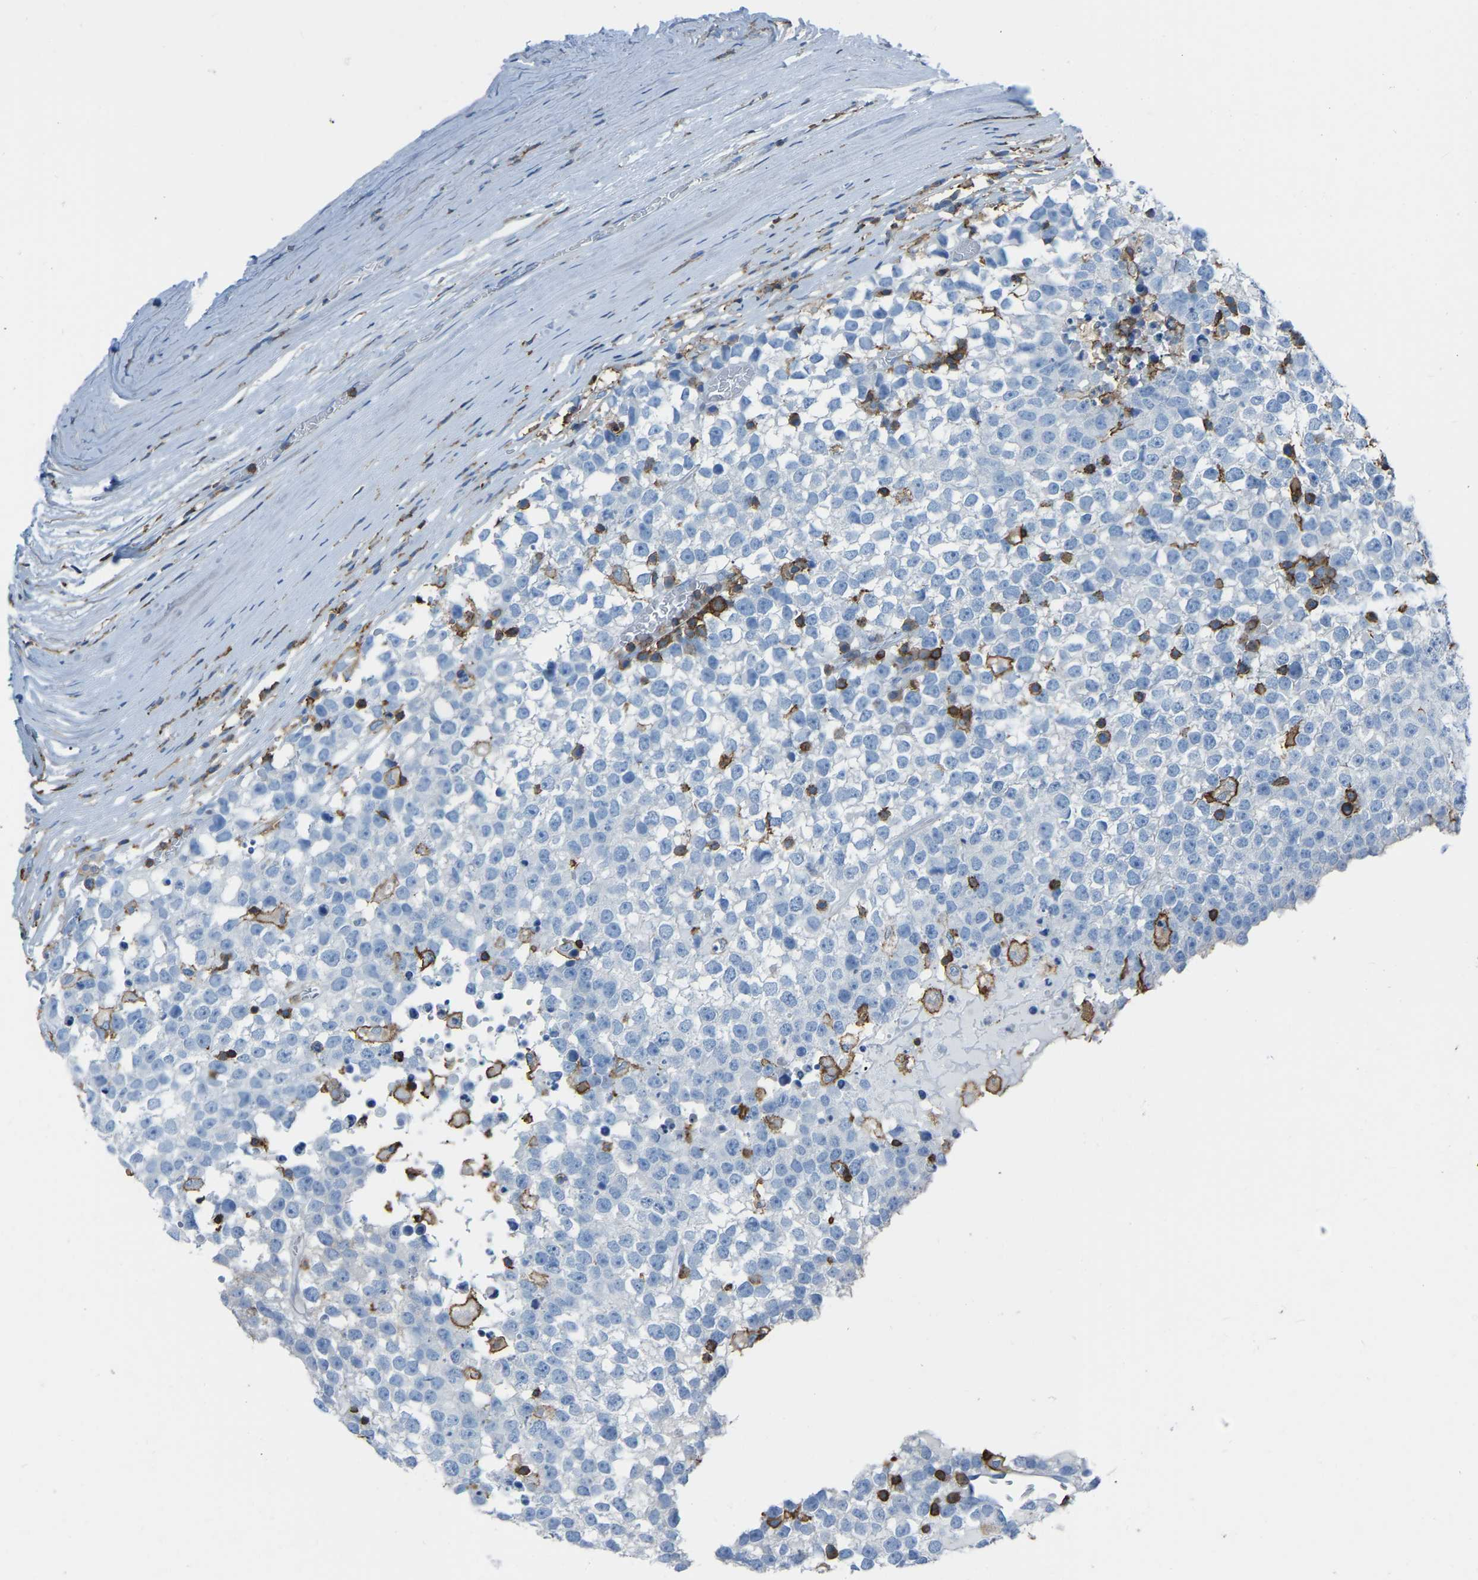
{"staining": {"intensity": "negative", "quantity": "none", "location": "none"}, "tissue": "testis cancer", "cell_type": "Tumor cells", "image_type": "cancer", "snomed": [{"axis": "morphology", "description": "Seminoma, NOS"}, {"axis": "topography", "description": "Testis"}], "caption": "High power microscopy photomicrograph of an immunohistochemistry image of testis cancer, revealing no significant positivity in tumor cells. The staining was performed using DAB to visualize the protein expression in brown, while the nuclei were stained in blue with hematoxylin (Magnification: 20x).", "gene": "LSP1", "patient": {"sex": "male", "age": 65}}